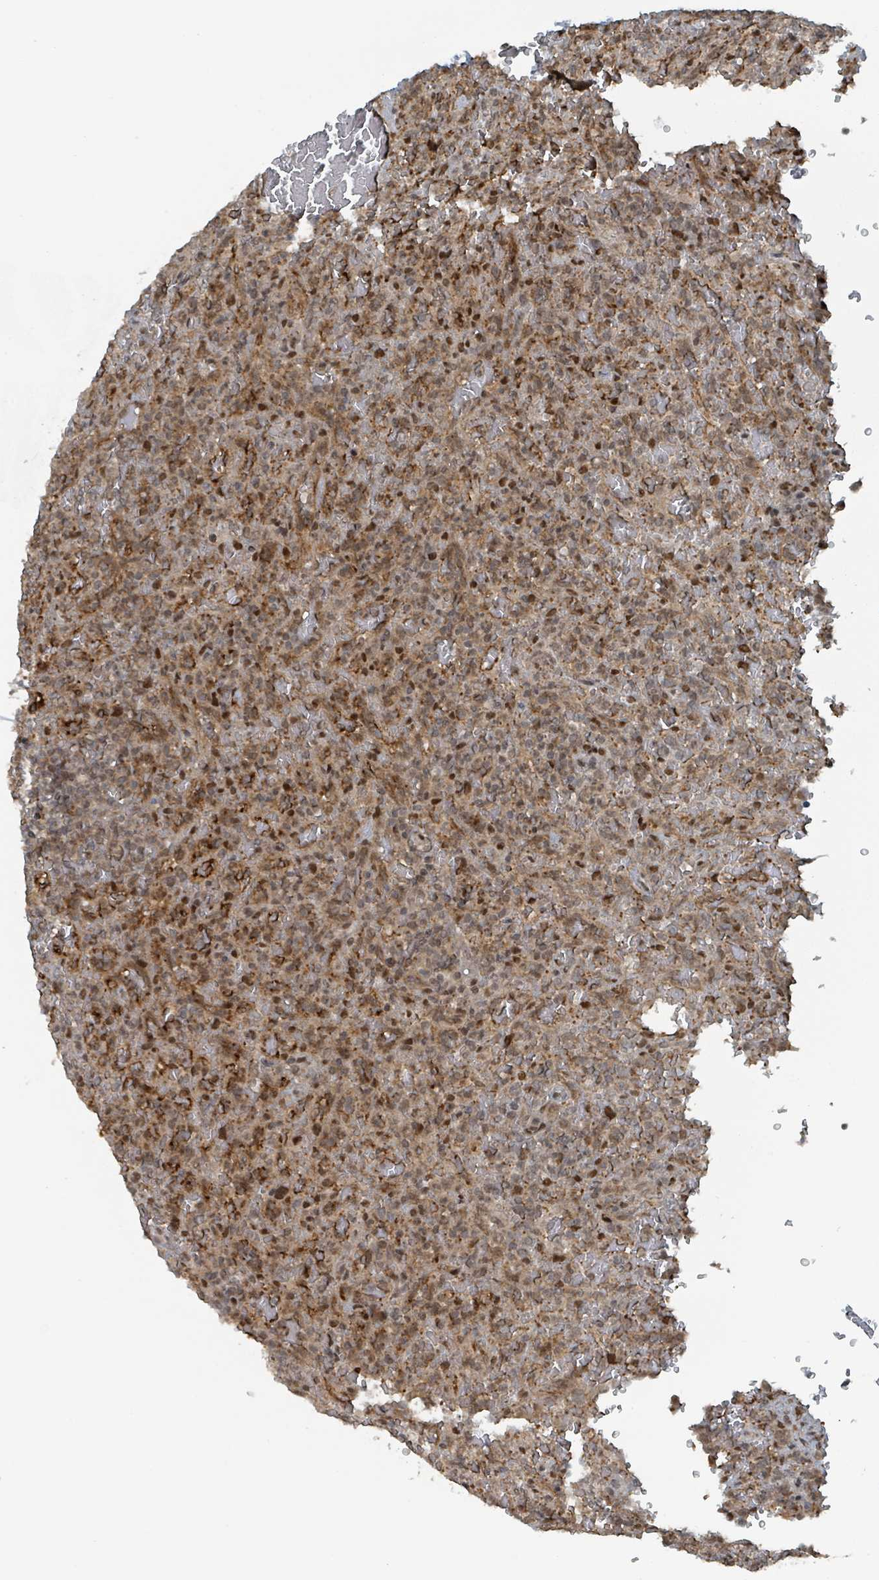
{"staining": {"intensity": "weak", "quantity": "25%-75%", "location": "nuclear"}, "tissue": "lymphoma", "cell_type": "Tumor cells", "image_type": "cancer", "snomed": [{"axis": "morphology", "description": "Malignant lymphoma, non-Hodgkin's type, Low grade"}, {"axis": "topography", "description": "Spleen"}], "caption": "Weak nuclear expression is identified in about 25%-75% of tumor cells in lymphoma. (DAB IHC, brown staining for protein, blue staining for nuclei).", "gene": "PHIP", "patient": {"sex": "female", "age": 64}}